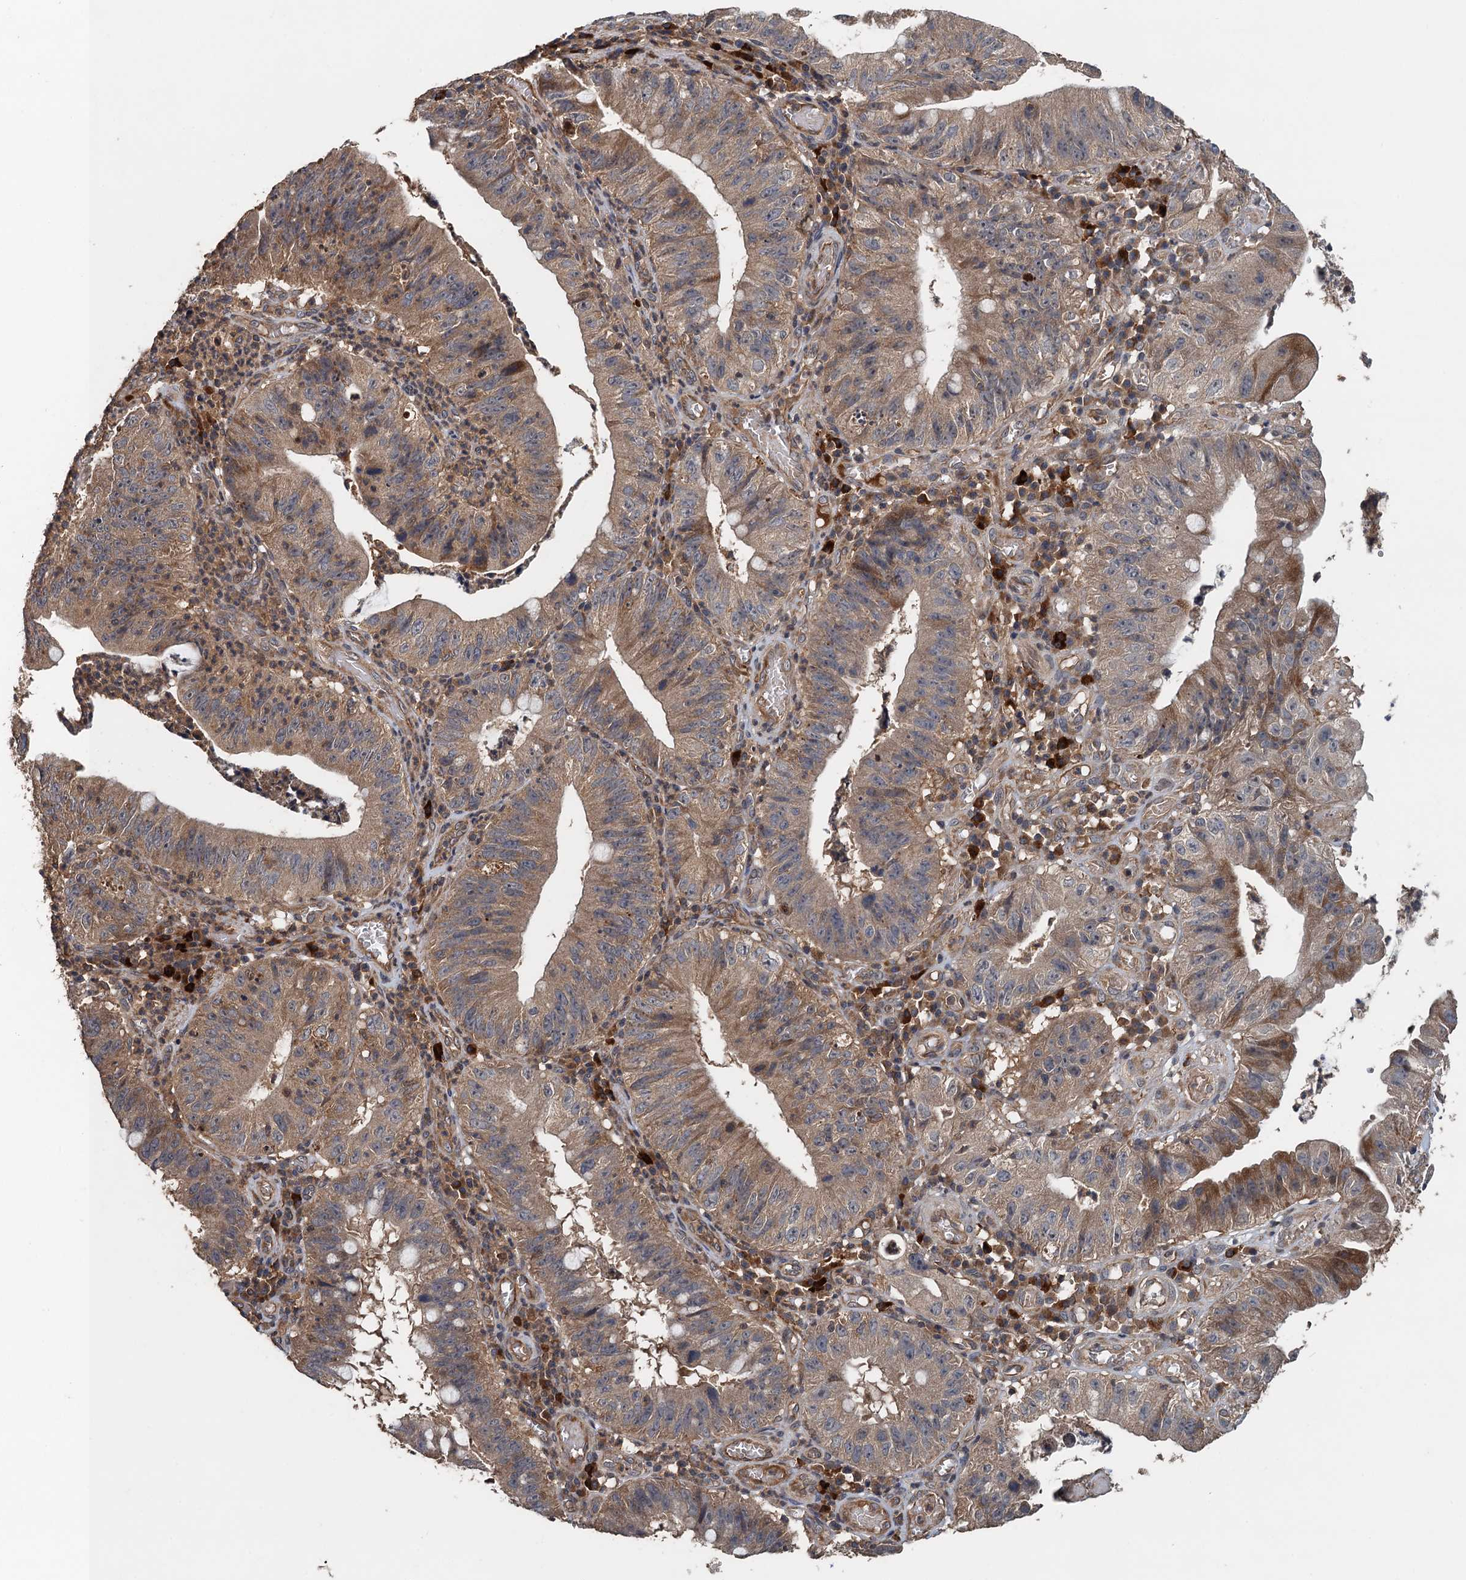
{"staining": {"intensity": "moderate", "quantity": "25%-75%", "location": "cytoplasmic/membranous"}, "tissue": "stomach cancer", "cell_type": "Tumor cells", "image_type": "cancer", "snomed": [{"axis": "morphology", "description": "Adenocarcinoma, NOS"}, {"axis": "topography", "description": "Stomach"}], "caption": "IHC of adenocarcinoma (stomach) shows medium levels of moderate cytoplasmic/membranous positivity in about 25%-75% of tumor cells. The staining is performed using DAB brown chromogen to label protein expression. The nuclei are counter-stained blue using hematoxylin.", "gene": "BORCS5", "patient": {"sex": "male", "age": 59}}